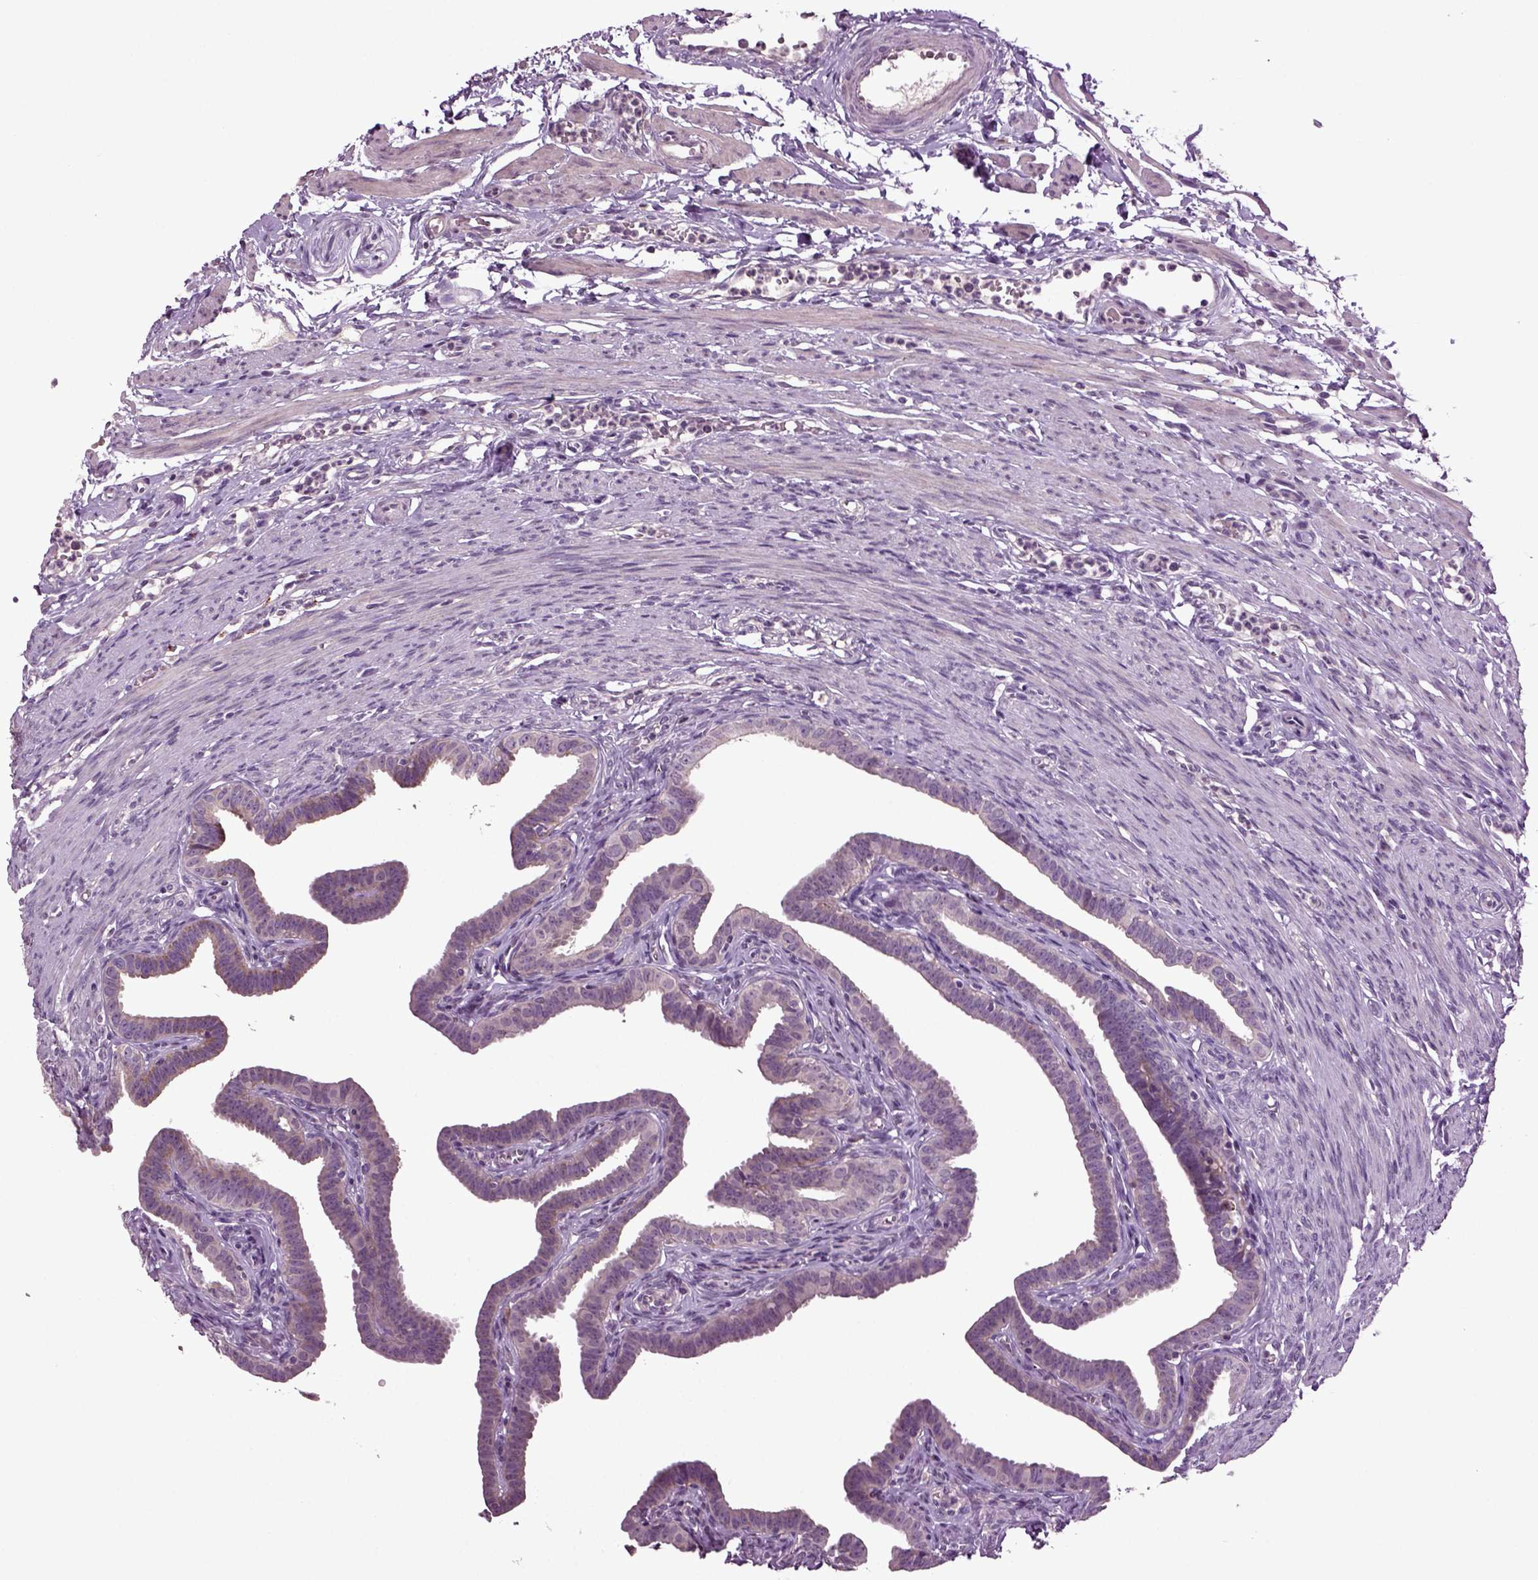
{"staining": {"intensity": "negative", "quantity": "none", "location": "none"}, "tissue": "fallopian tube", "cell_type": "Glandular cells", "image_type": "normal", "snomed": [{"axis": "morphology", "description": "Normal tissue, NOS"}, {"axis": "topography", "description": "Fallopian tube"}, {"axis": "topography", "description": "Ovary"}], "caption": "IHC of benign fallopian tube exhibits no staining in glandular cells.", "gene": "SLC17A6", "patient": {"sex": "female", "age": 33}}